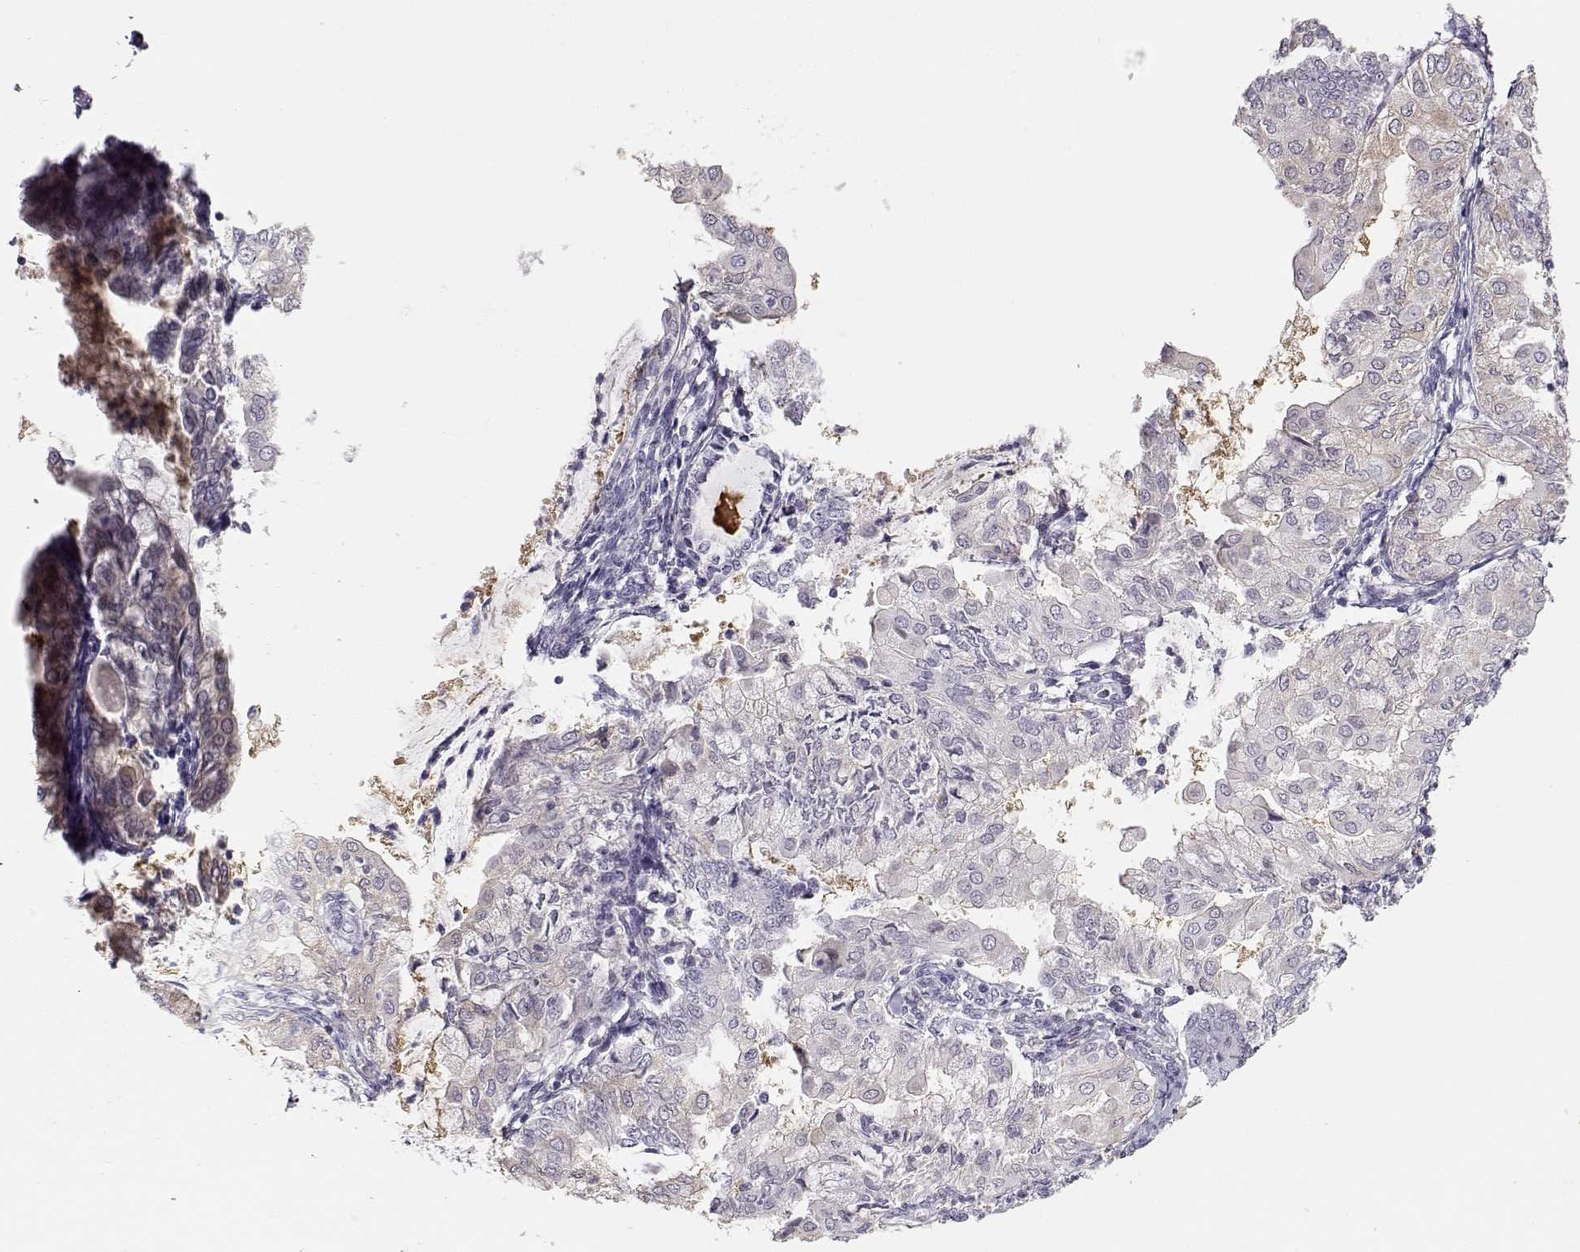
{"staining": {"intensity": "negative", "quantity": "none", "location": "none"}, "tissue": "endometrial cancer", "cell_type": "Tumor cells", "image_type": "cancer", "snomed": [{"axis": "morphology", "description": "Adenocarcinoma, NOS"}, {"axis": "topography", "description": "Endometrium"}], "caption": "This is an immunohistochemistry (IHC) histopathology image of endometrial adenocarcinoma. There is no staining in tumor cells.", "gene": "TEPP", "patient": {"sex": "female", "age": 68}}